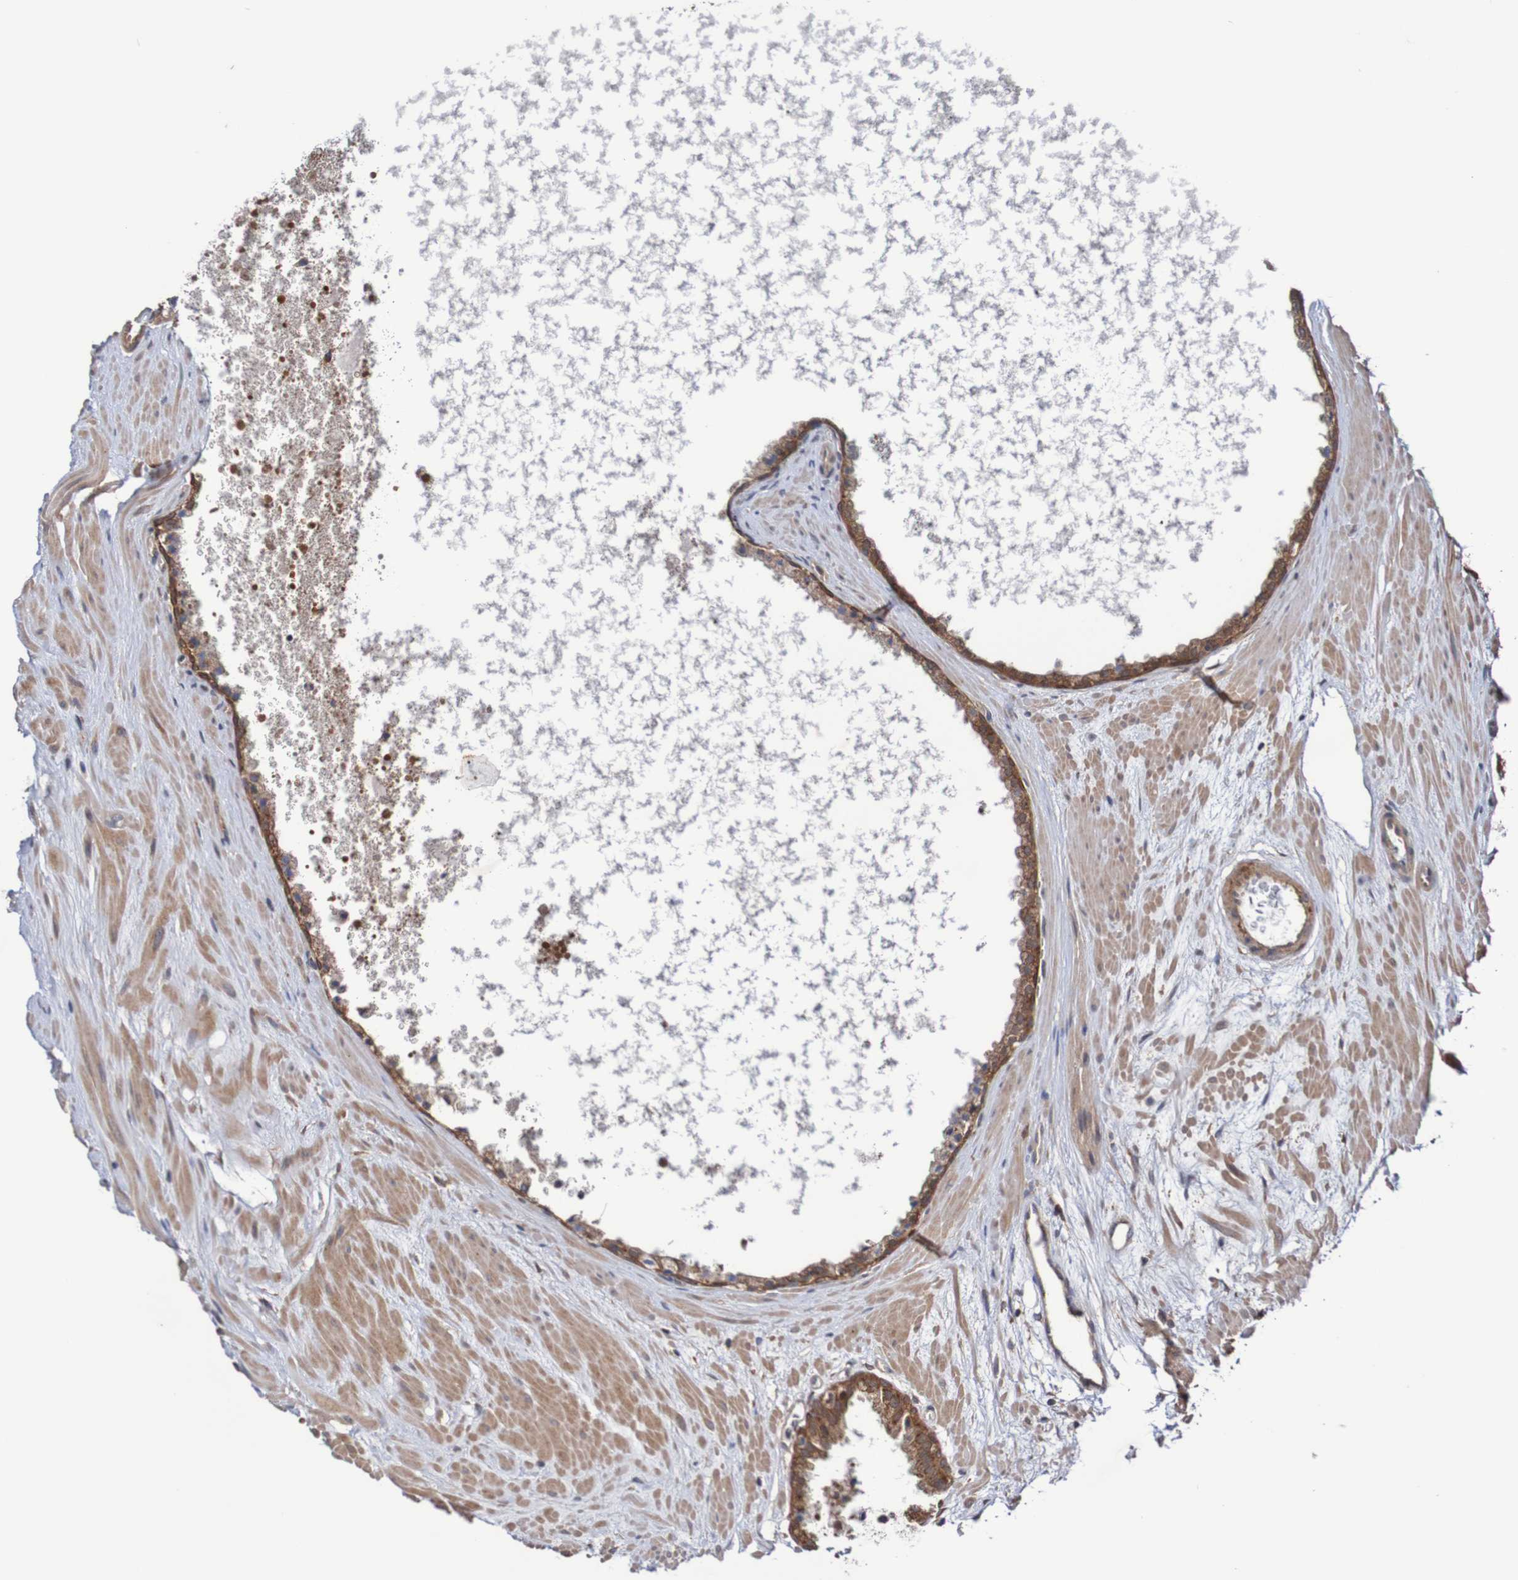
{"staining": {"intensity": "moderate", "quantity": ">75%", "location": "cytoplasmic/membranous"}, "tissue": "prostate cancer", "cell_type": "Tumor cells", "image_type": "cancer", "snomed": [{"axis": "morphology", "description": "Adenocarcinoma, High grade"}, {"axis": "topography", "description": "Prostate"}], "caption": "High-power microscopy captured an immunohistochemistry (IHC) image of prostate cancer (high-grade adenocarcinoma), revealing moderate cytoplasmic/membranous positivity in approximately >75% of tumor cells.", "gene": "PHPT1", "patient": {"sex": "male", "age": 65}}